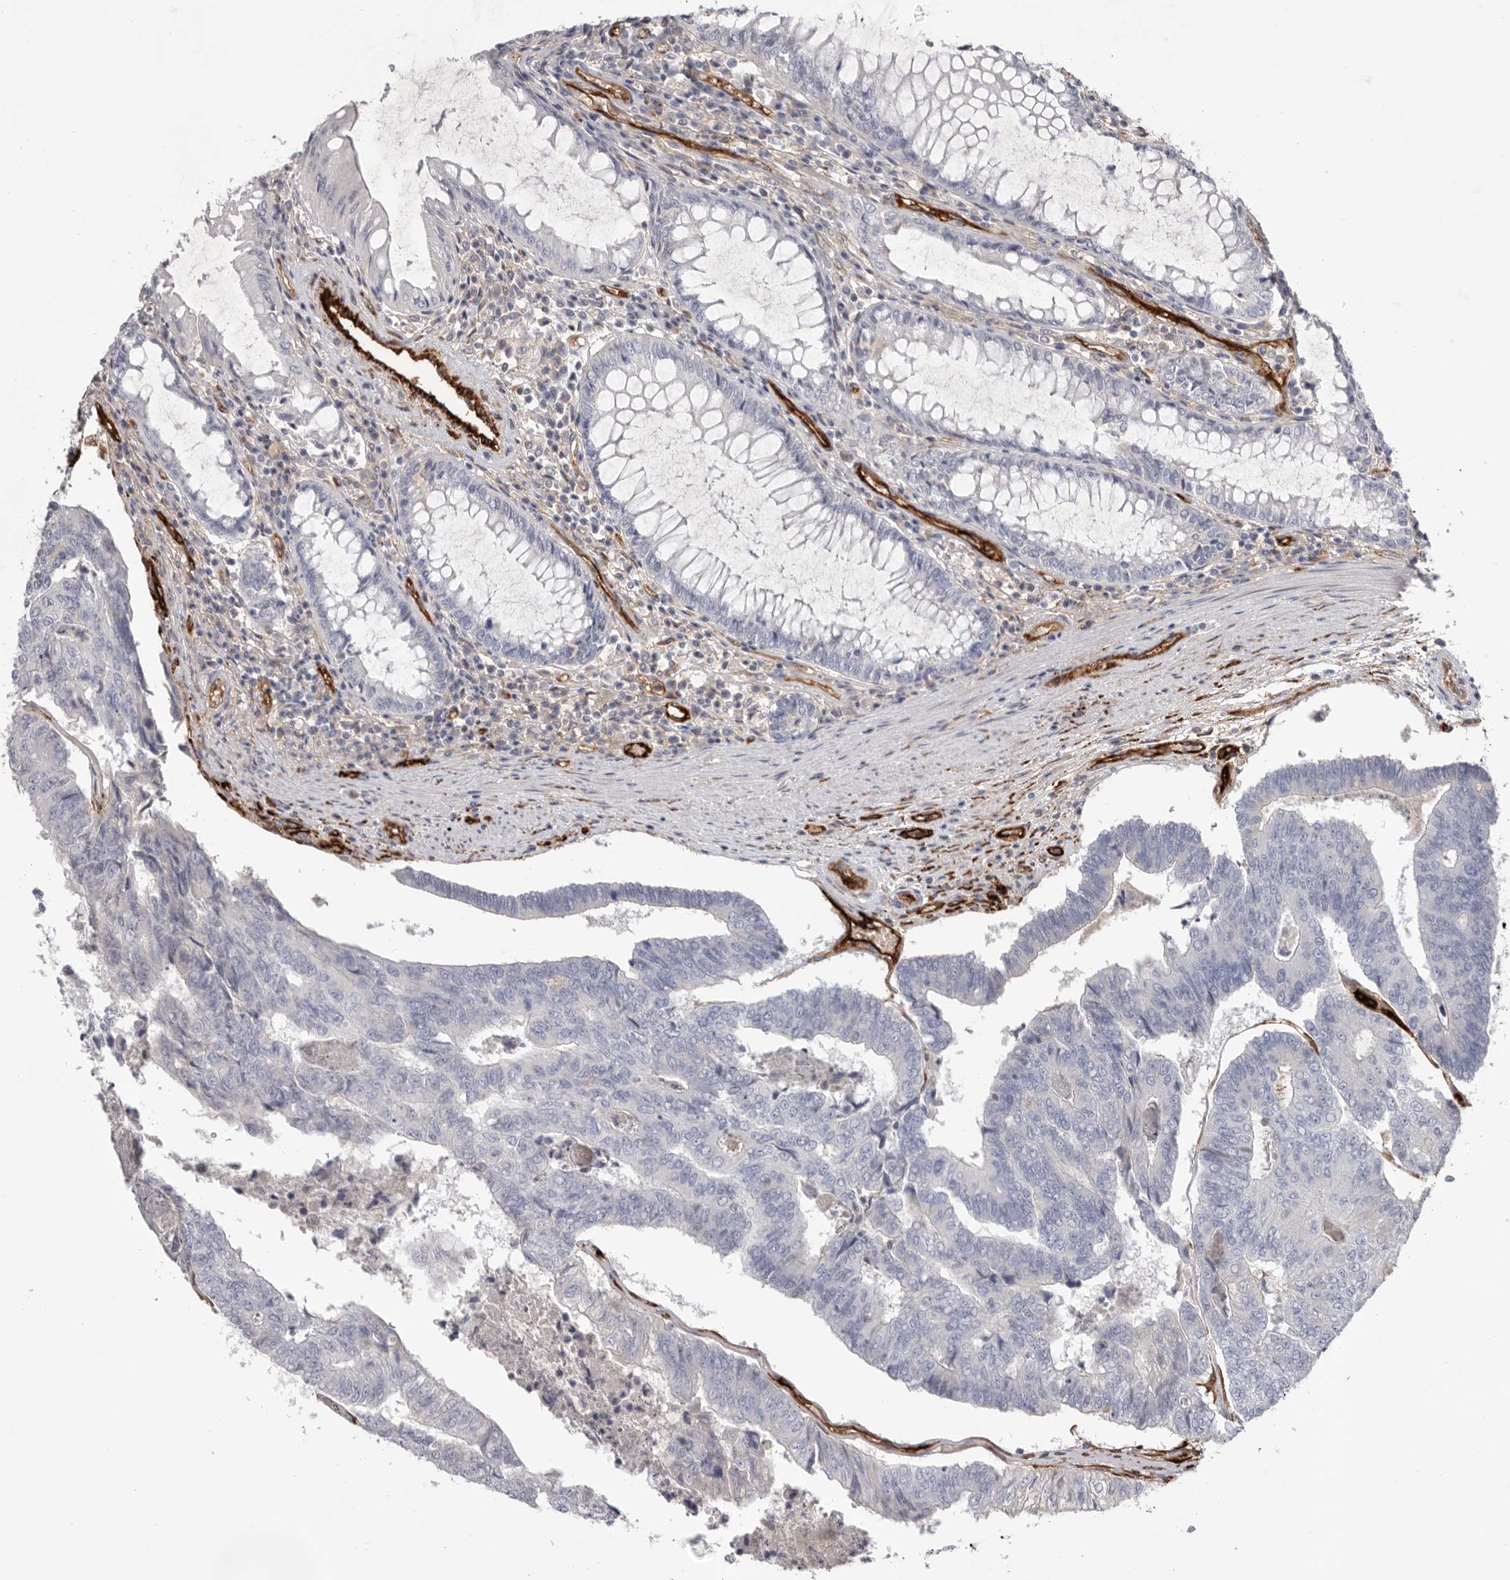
{"staining": {"intensity": "negative", "quantity": "none", "location": "none"}, "tissue": "colorectal cancer", "cell_type": "Tumor cells", "image_type": "cancer", "snomed": [{"axis": "morphology", "description": "Adenocarcinoma, NOS"}, {"axis": "topography", "description": "Colon"}], "caption": "High power microscopy micrograph of an IHC photomicrograph of colorectal adenocarcinoma, revealing no significant positivity in tumor cells. (DAB IHC visualized using brightfield microscopy, high magnification).", "gene": "LRRC66", "patient": {"sex": "female", "age": 67}}